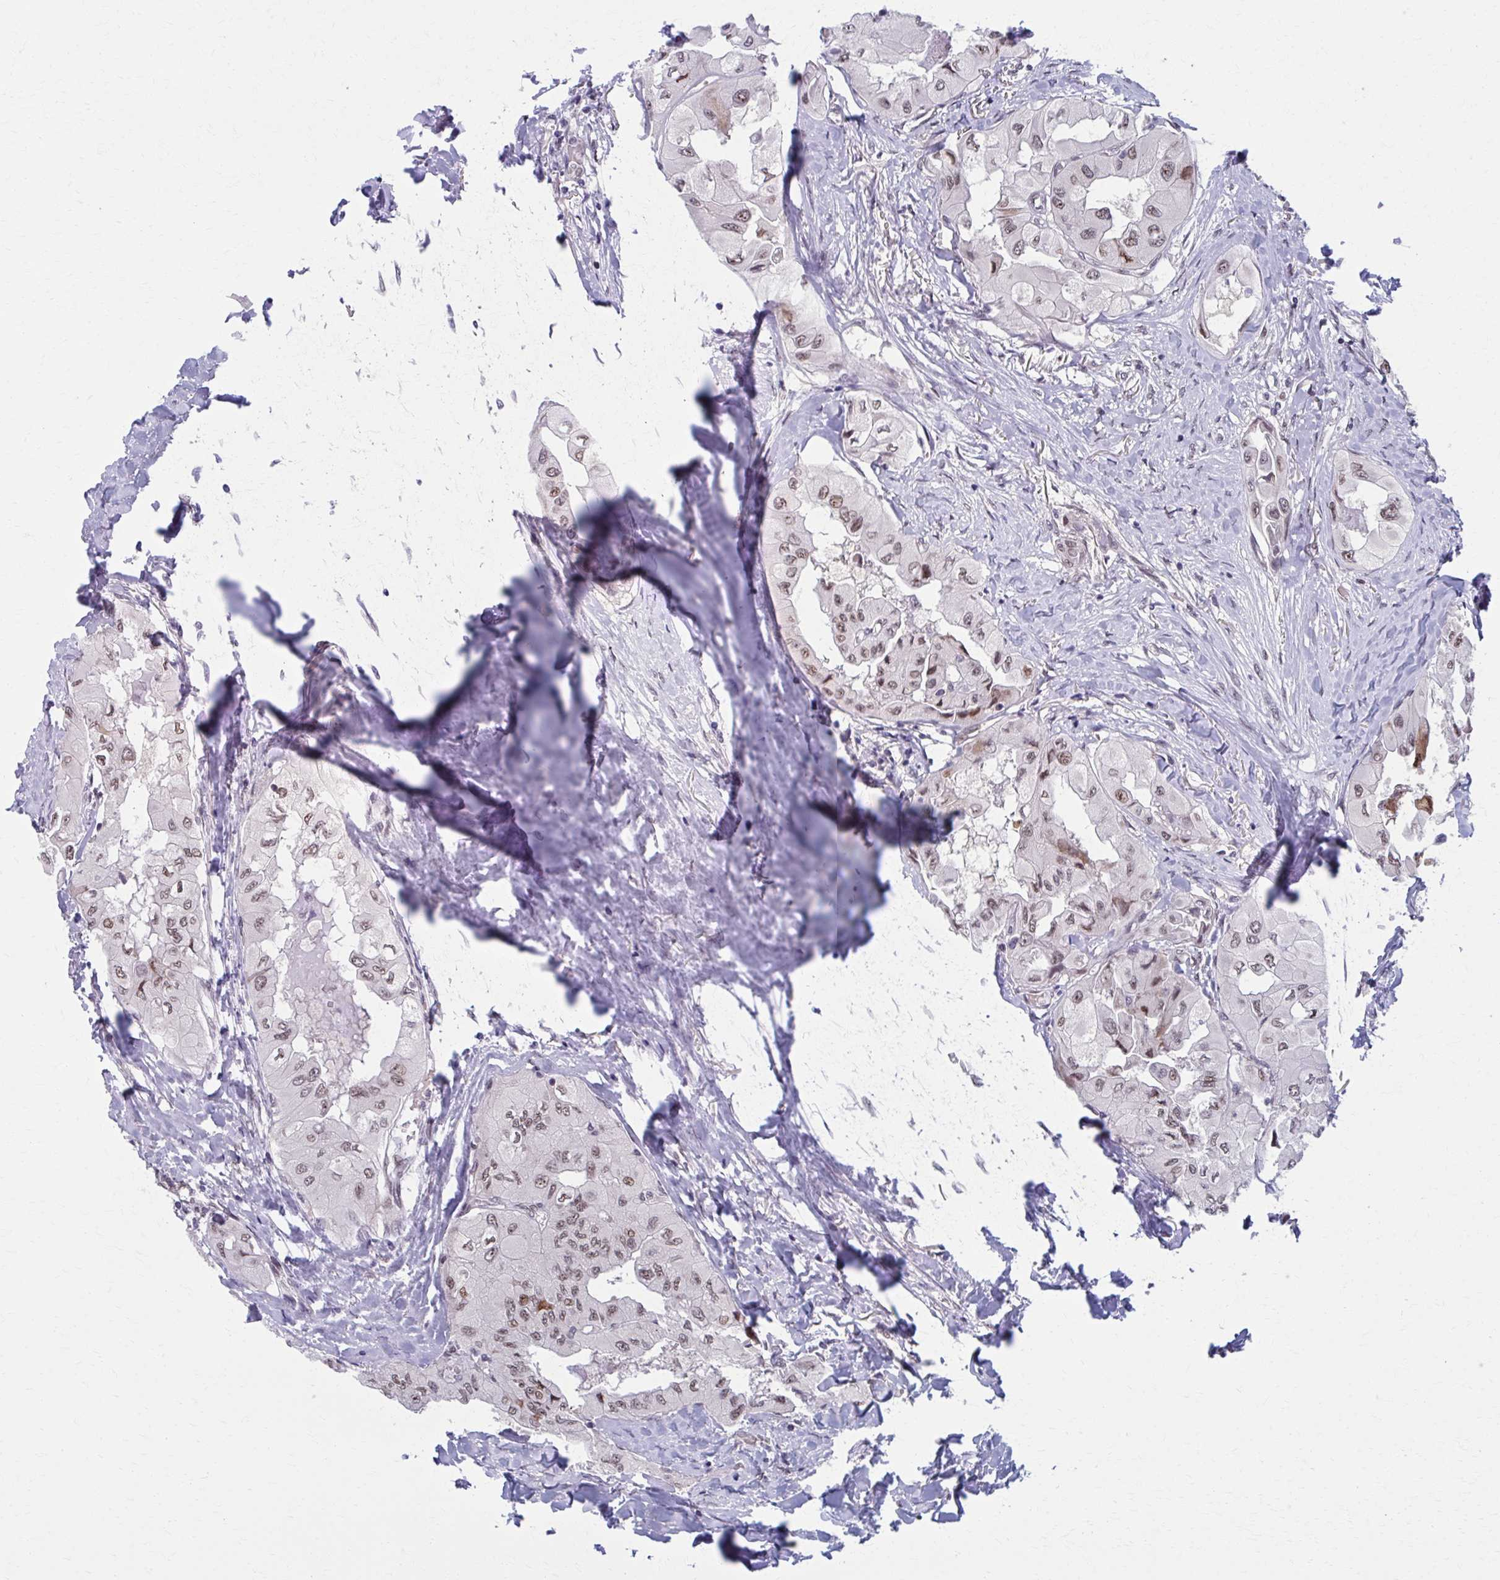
{"staining": {"intensity": "weak", "quantity": ">75%", "location": "nuclear"}, "tissue": "thyroid cancer", "cell_type": "Tumor cells", "image_type": "cancer", "snomed": [{"axis": "morphology", "description": "Normal tissue, NOS"}, {"axis": "morphology", "description": "Papillary adenocarcinoma, NOS"}, {"axis": "topography", "description": "Thyroid gland"}], "caption": "Immunohistochemistry (IHC) micrograph of neoplastic tissue: thyroid cancer (papillary adenocarcinoma) stained using immunohistochemistry (IHC) reveals low levels of weak protein expression localized specifically in the nuclear of tumor cells, appearing as a nuclear brown color.", "gene": "SETBP1", "patient": {"sex": "female", "age": 59}}